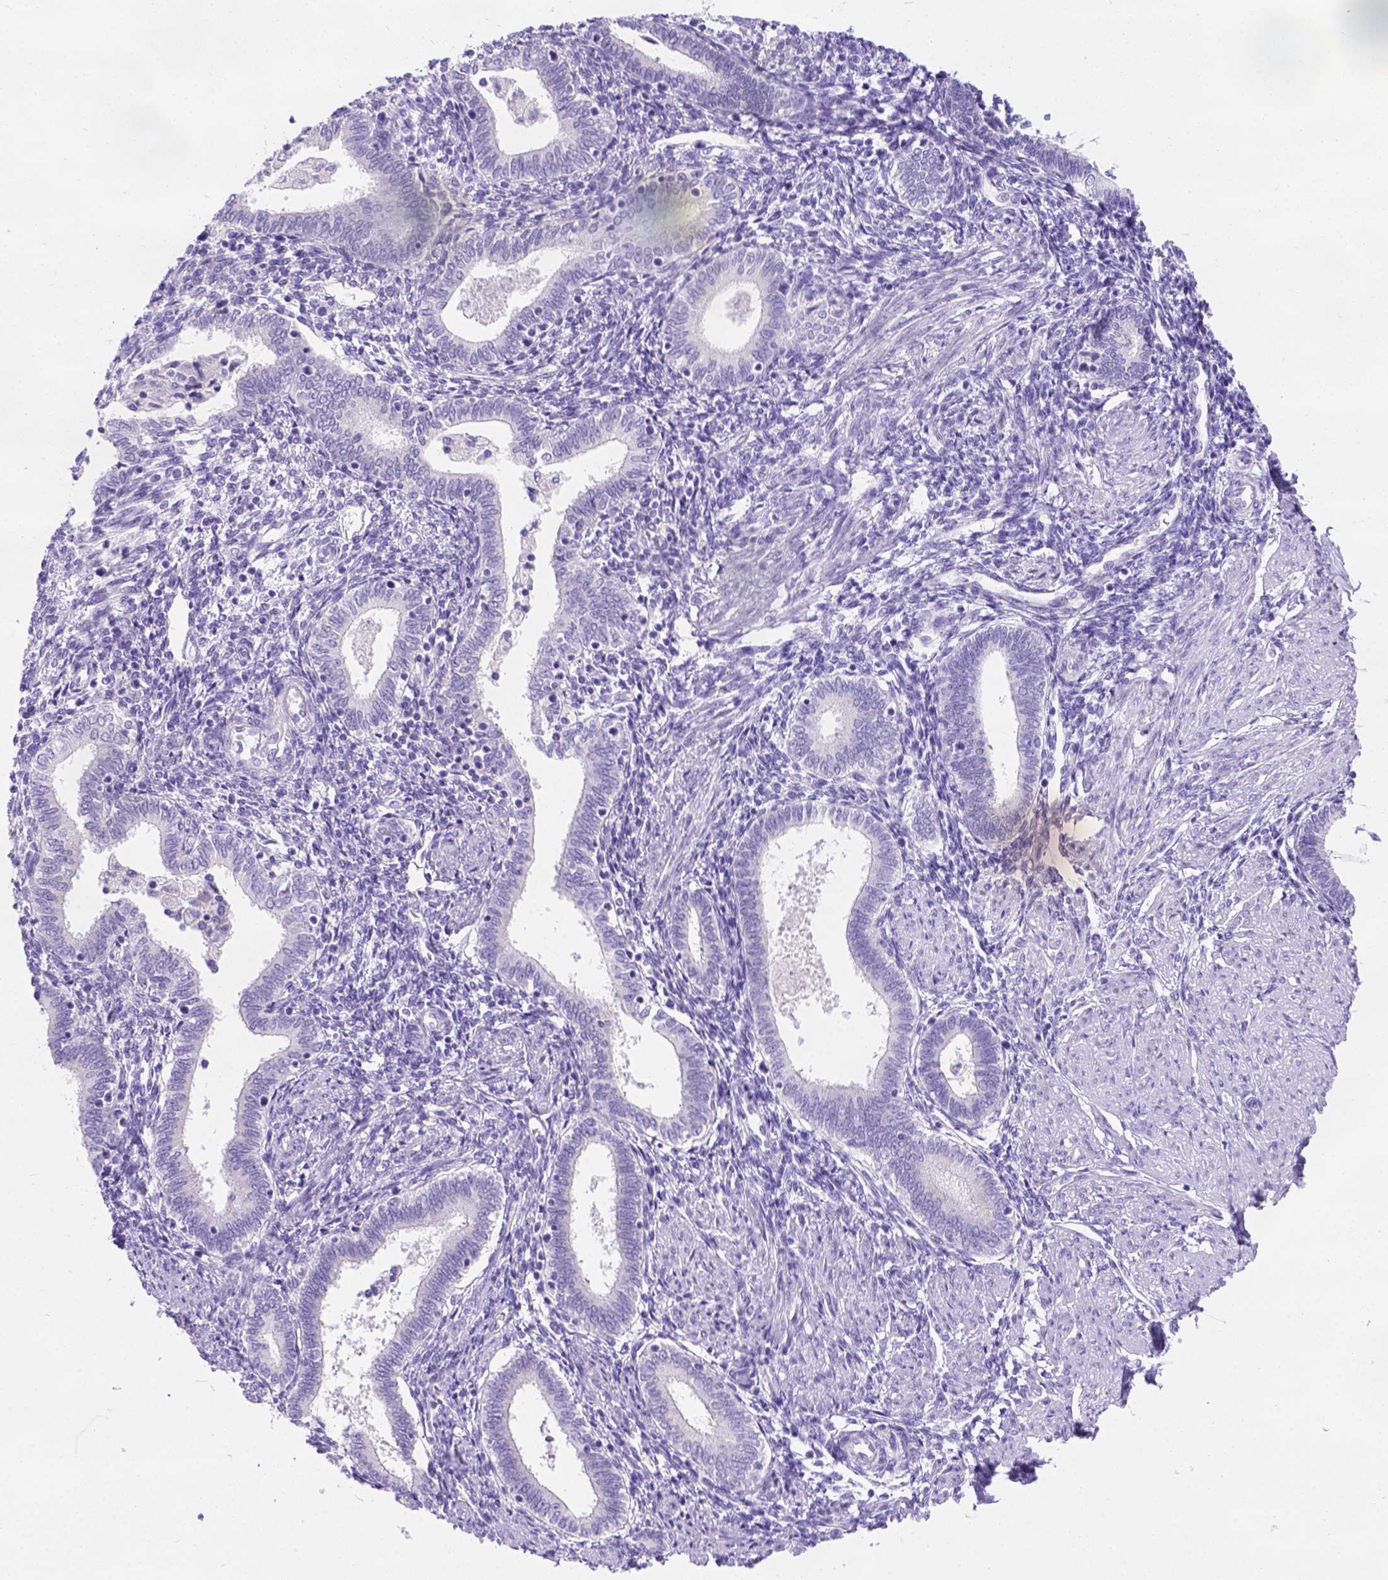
{"staining": {"intensity": "negative", "quantity": "none", "location": "none"}, "tissue": "endometrium", "cell_type": "Cells in endometrial stroma", "image_type": "normal", "snomed": [{"axis": "morphology", "description": "Normal tissue, NOS"}, {"axis": "topography", "description": "Endometrium"}], "caption": "IHC photomicrograph of unremarkable endometrium: endometrium stained with DAB (3,3'-diaminobenzidine) demonstrates no significant protein positivity in cells in endometrial stroma.", "gene": "PHF7", "patient": {"sex": "female", "age": 42}}